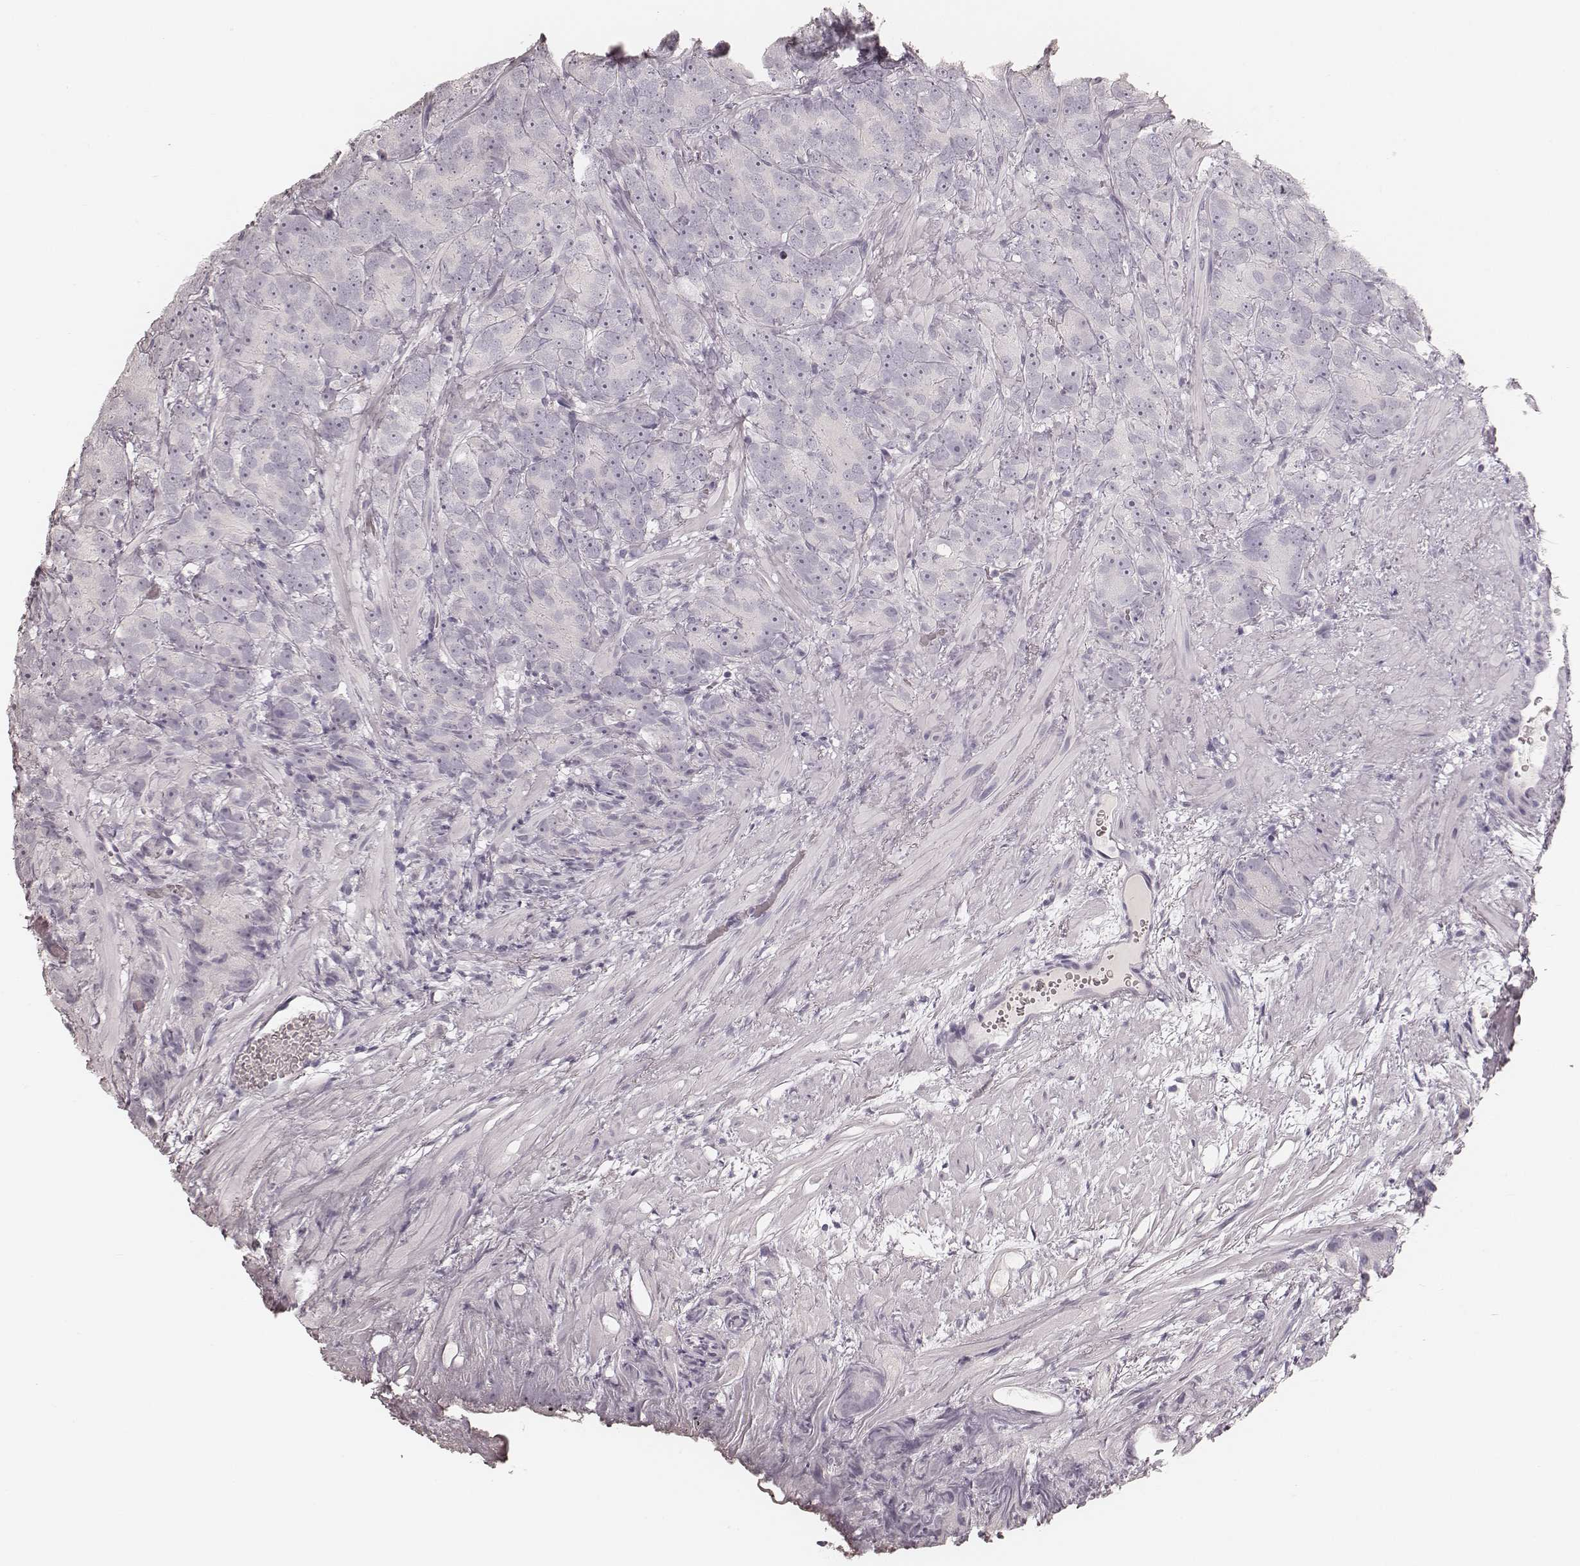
{"staining": {"intensity": "negative", "quantity": "none", "location": "none"}, "tissue": "prostate cancer", "cell_type": "Tumor cells", "image_type": "cancer", "snomed": [{"axis": "morphology", "description": "Adenocarcinoma, High grade"}, {"axis": "topography", "description": "Prostate"}], "caption": "The histopathology image exhibits no staining of tumor cells in prostate cancer (adenocarcinoma (high-grade)).", "gene": "KRT26", "patient": {"sex": "male", "age": 90}}